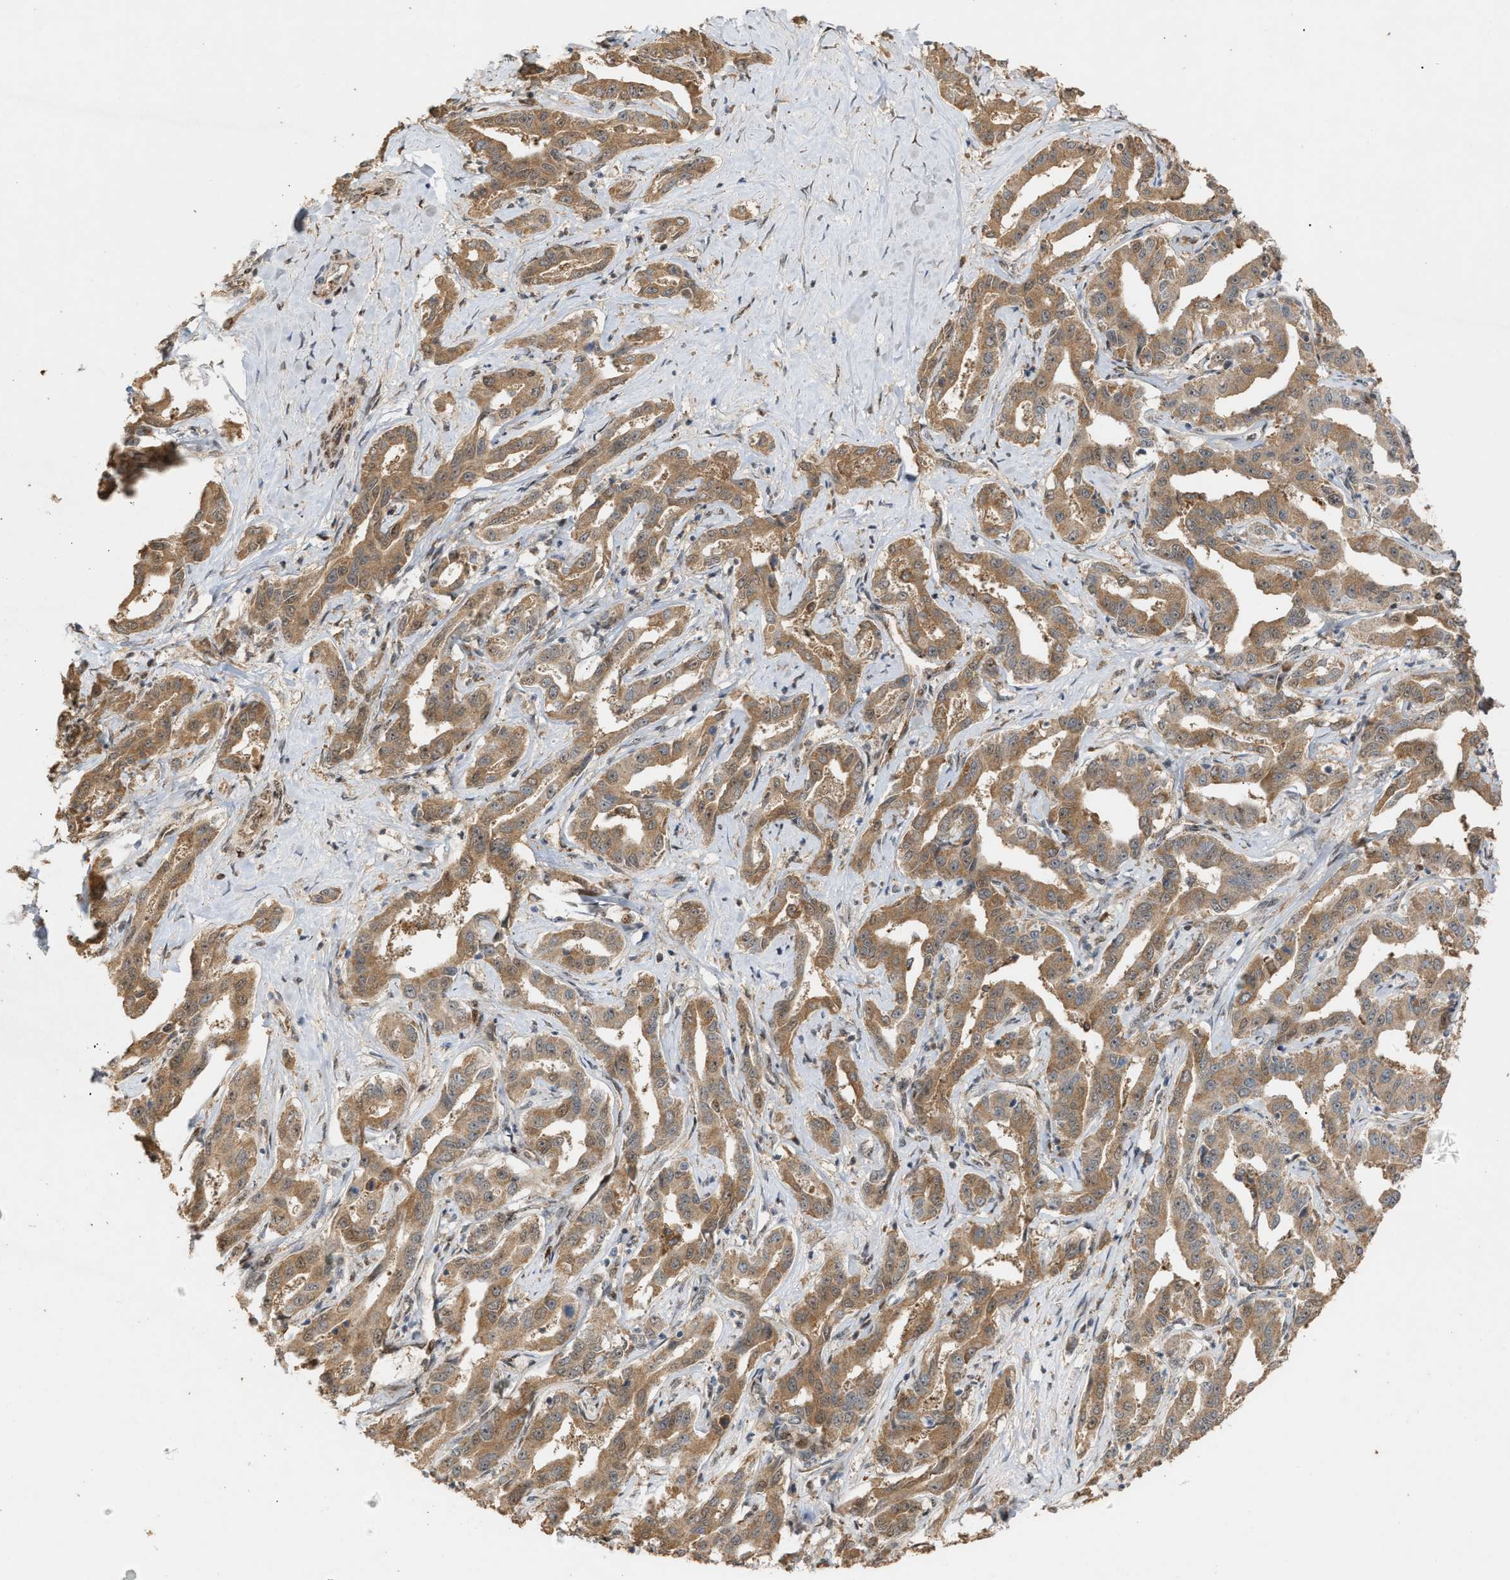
{"staining": {"intensity": "weak", "quantity": ">75%", "location": "cytoplasmic/membranous"}, "tissue": "liver cancer", "cell_type": "Tumor cells", "image_type": "cancer", "snomed": [{"axis": "morphology", "description": "Cholangiocarcinoma"}, {"axis": "topography", "description": "Liver"}], "caption": "Approximately >75% of tumor cells in liver cancer reveal weak cytoplasmic/membranous protein staining as visualized by brown immunohistochemical staining.", "gene": "ZFAND5", "patient": {"sex": "male", "age": 59}}